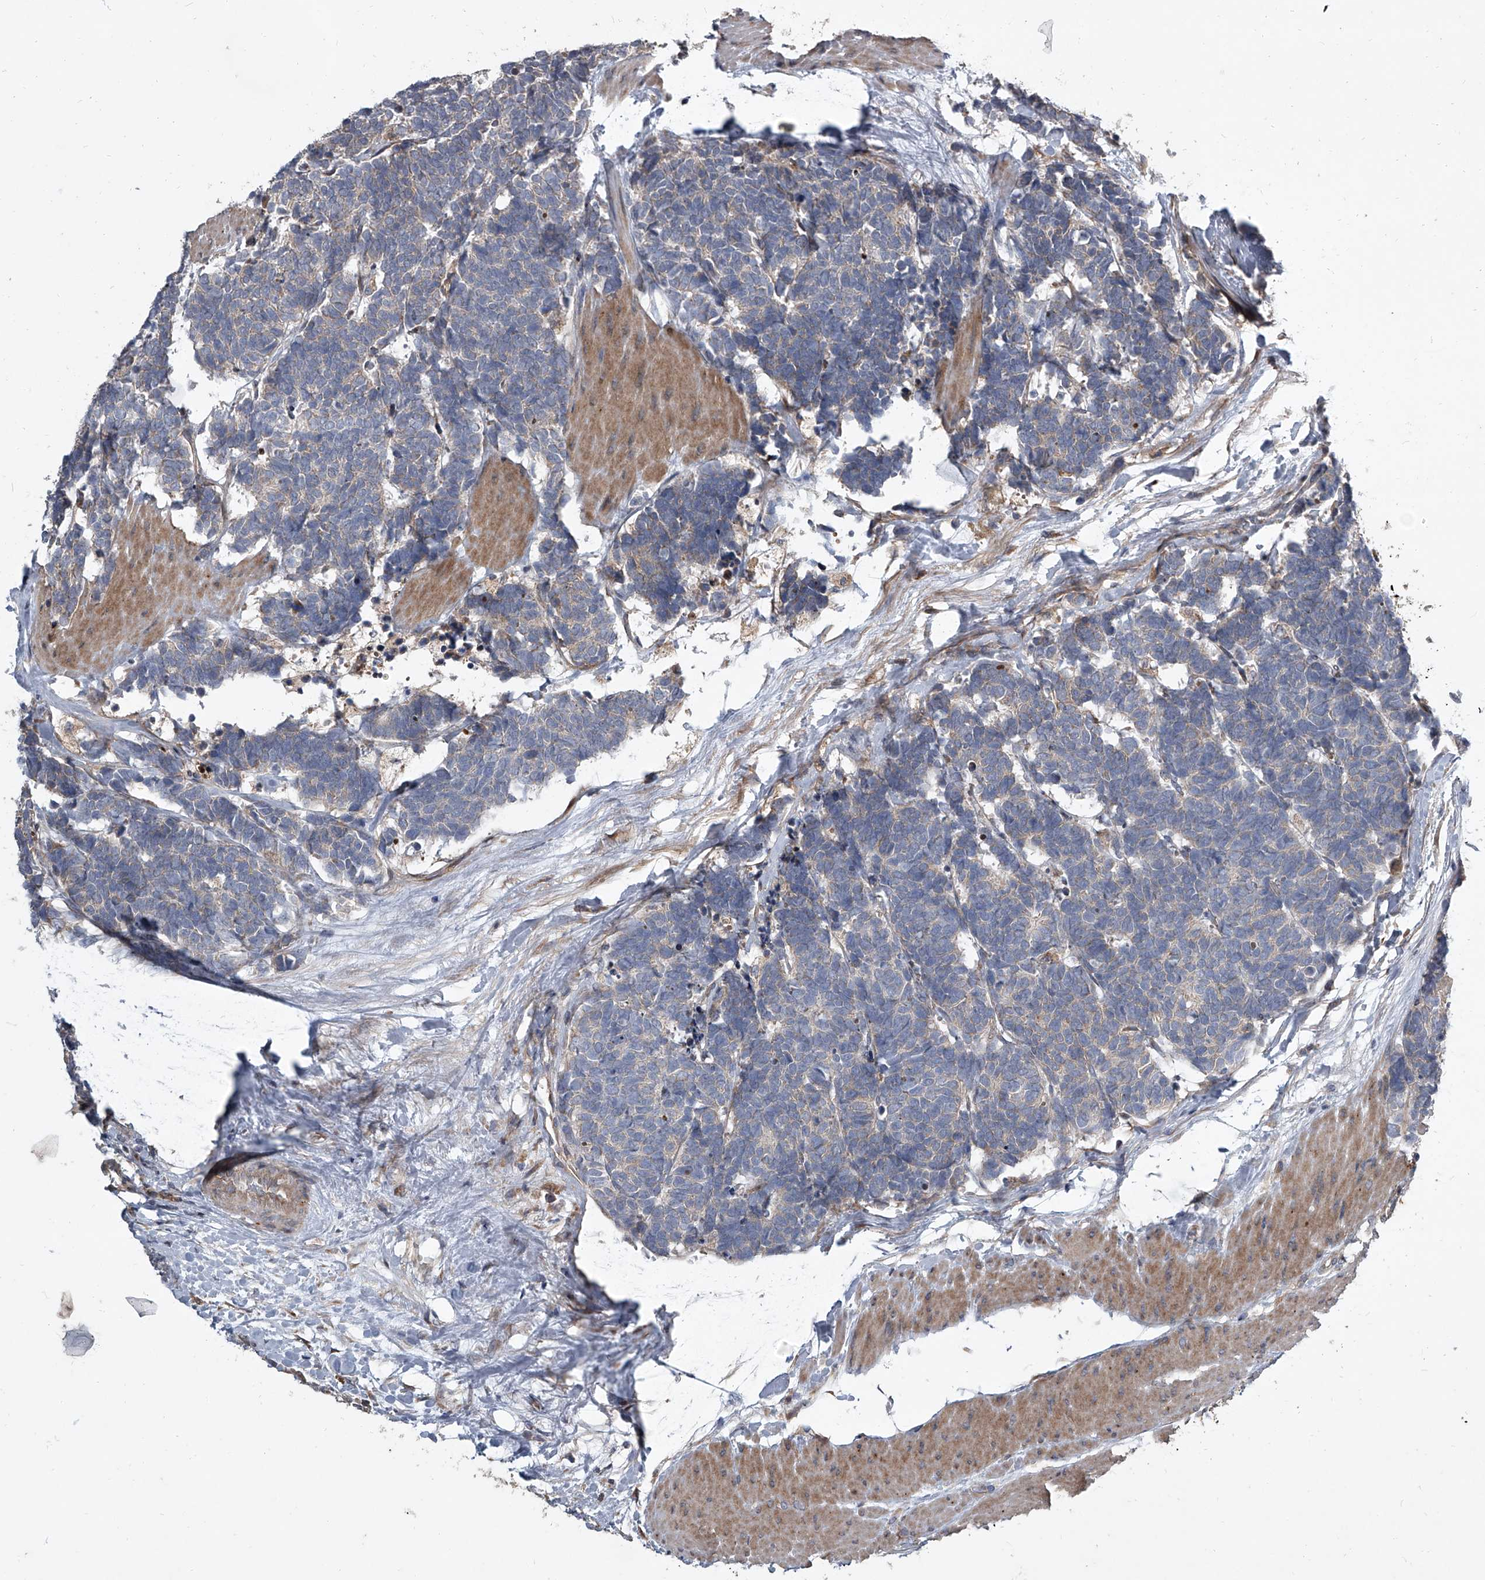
{"staining": {"intensity": "negative", "quantity": "none", "location": "none"}, "tissue": "carcinoid", "cell_type": "Tumor cells", "image_type": "cancer", "snomed": [{"axis": "morphology", "description": "Carcinoma, NOS"}, {"axis": "morphology", "description": "Carcinoid, malignant, NOS"}, {"axis": "topography", "description": "Urinary bladder"}], "caption": "The immunohistochemistry (IHC) photomicrograph has no significant expression in tumor cells of carcinoma tissue. Nuclei are stained in blue.", "gene": "EVA1C", "patient": {"sex": "male", "age": 57}}